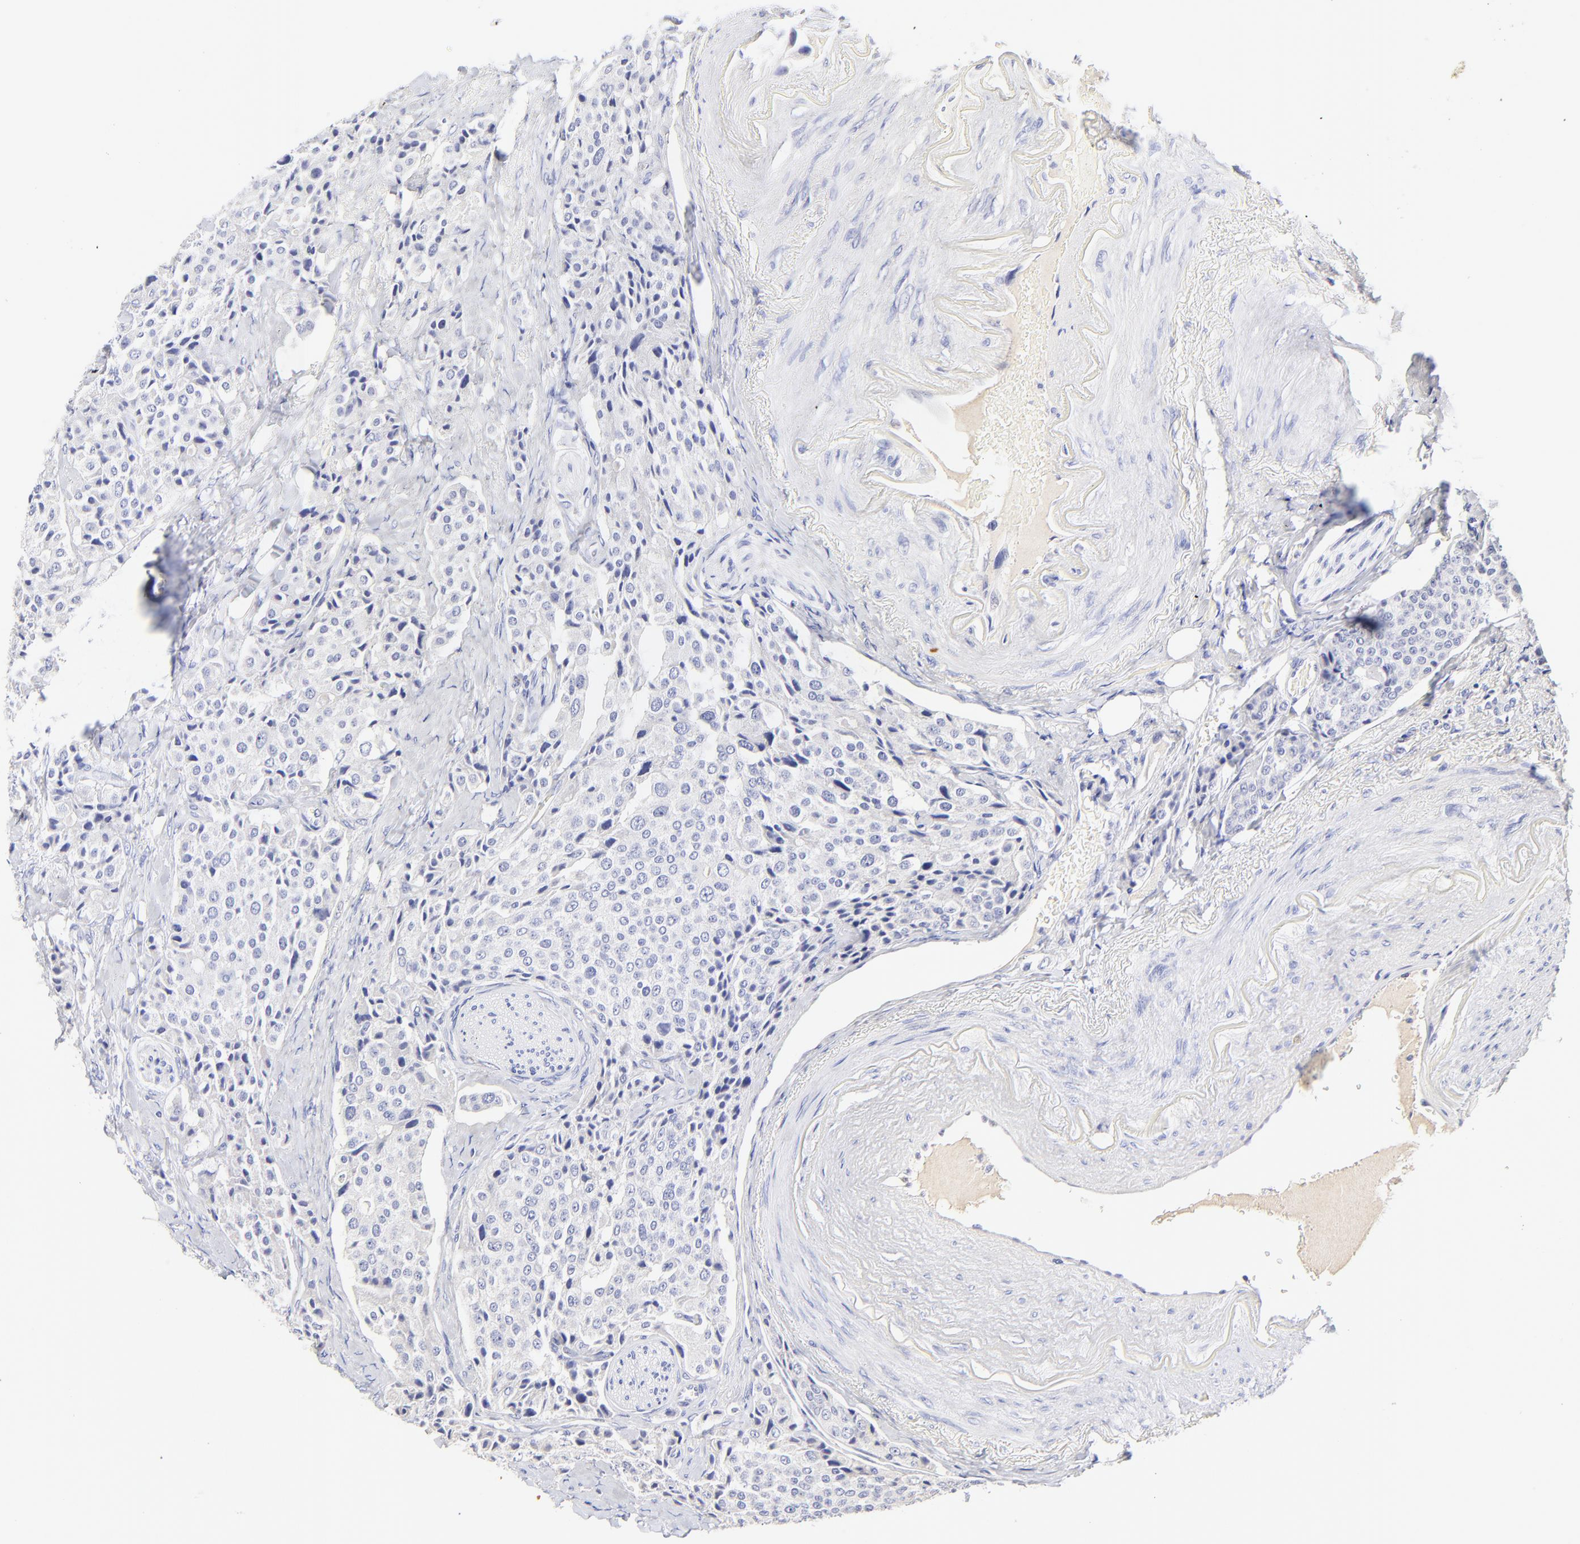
{"staining": {"intensity": "negative", "quantity": "none", "location": "none"}, "tissue": "carcinoid", "cell_type": "Tumor cells", "image_type": "cancer", "snomed": [{"axis": "morphology", "description": "Carcinoid, malignant, NOS"}, {"axis": "topography", "description": "Colon"}], "caption": "High magnification brightfield microscopy of malignant carcinoid stained with DAB (3,3'-diaminobenzidine) (brown) and counterstained with hematoxylin (blue): tumor cells show no significant positivity.", "gene": "ASB9", "patient": {"sex": "female", "age": 61}}